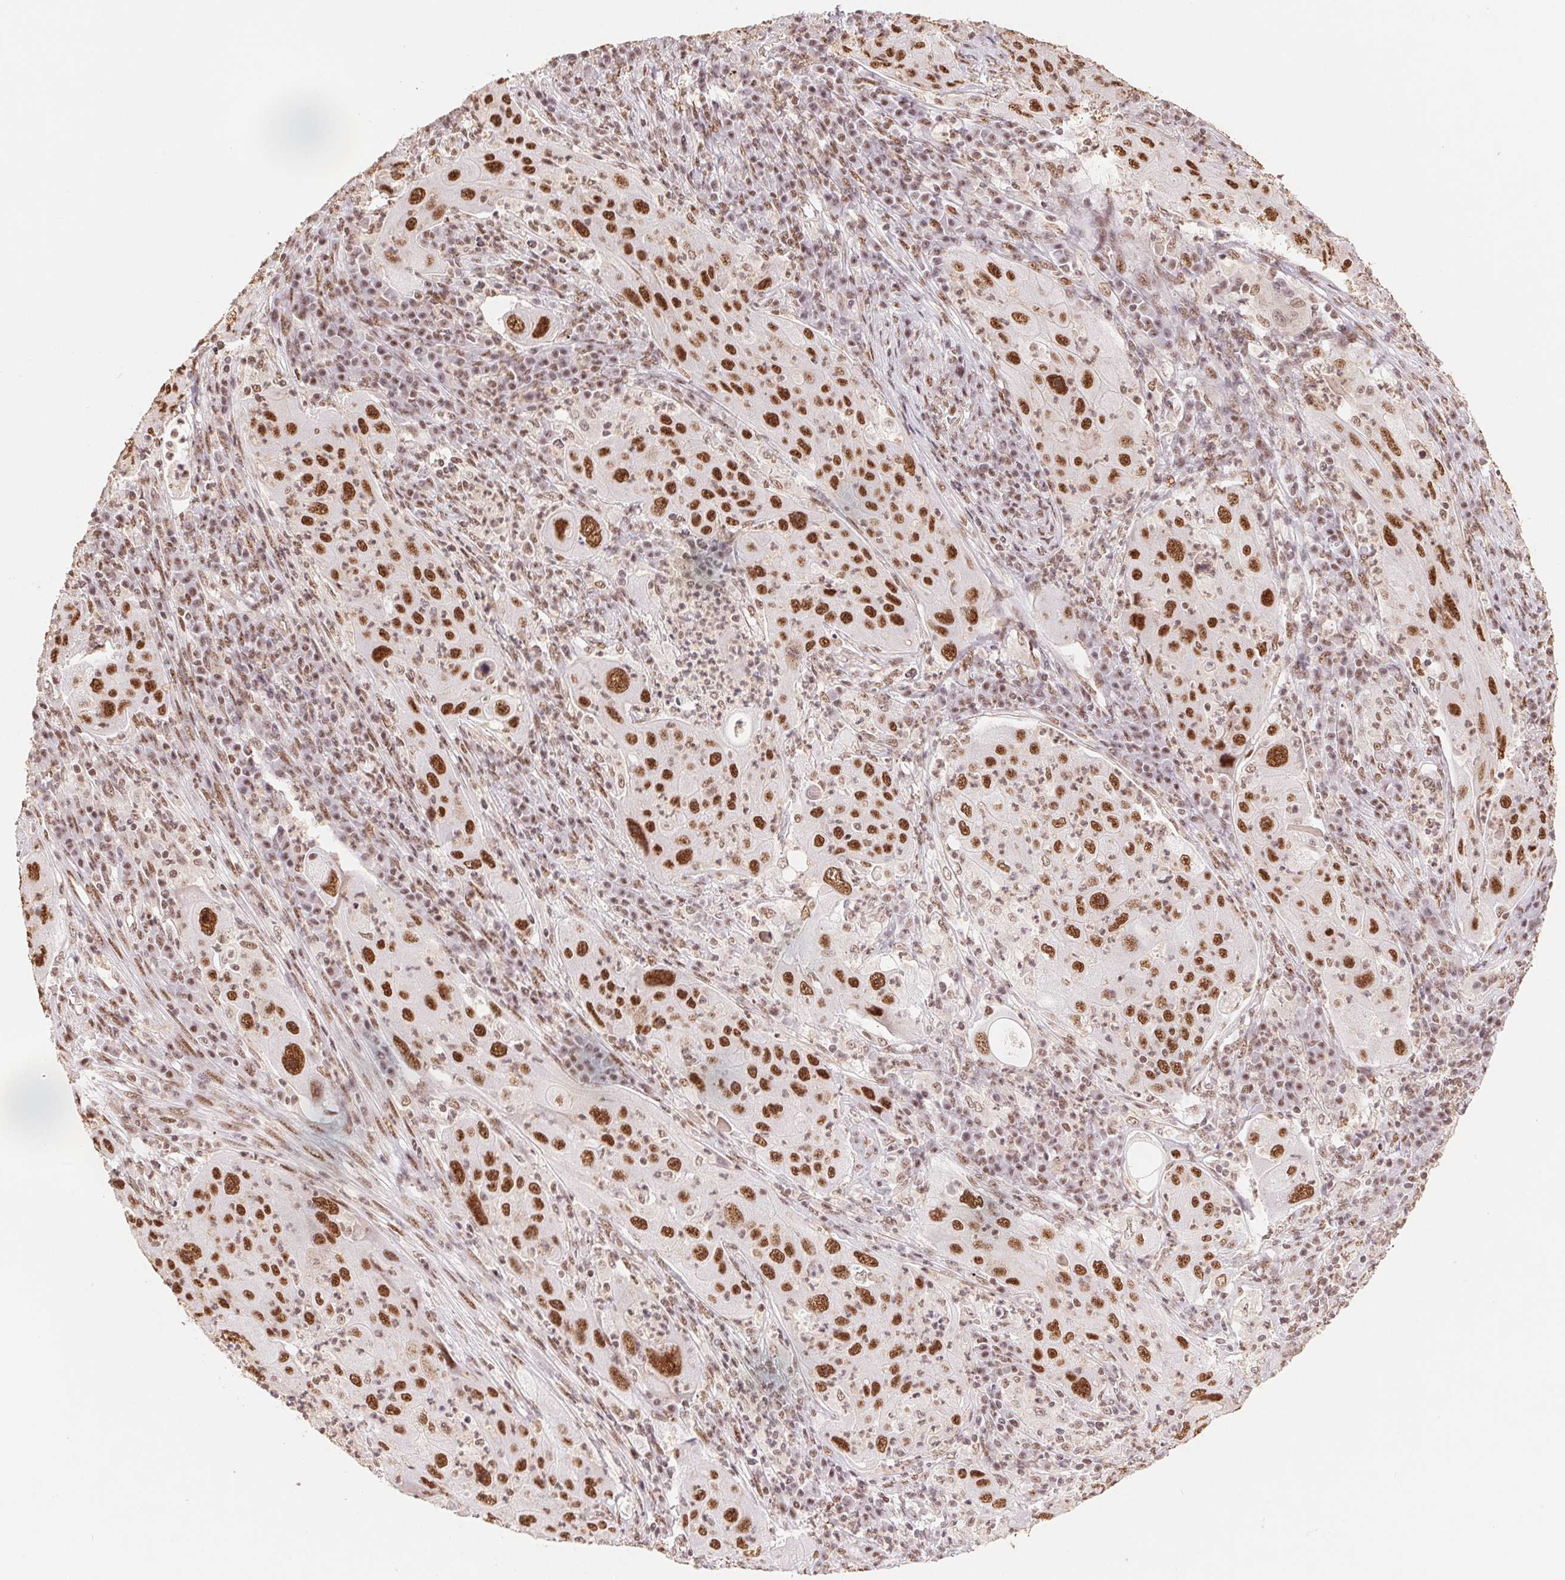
{"staining": {"intensity": "strong", "quantity": ">75%", "location": "nuclear"}, "tissue": "lung cancer", "cell_type": "Tumor cells", "image_type": "cancer", "snomed": [{"axis": "morphology", "description": "Squamous cell carcinoma, NOS"}, {"axis": "topography", "description": "Lung"}], "caption": "This micrograph demonstrates immunohistochemistry staining of human lung cancer (squamous cell carcinoma), with high strong nuclear positivity in approximately >75% of tumor cells.", "gene": "SREK1", "patient": {"sex": "female", "age": 59}}